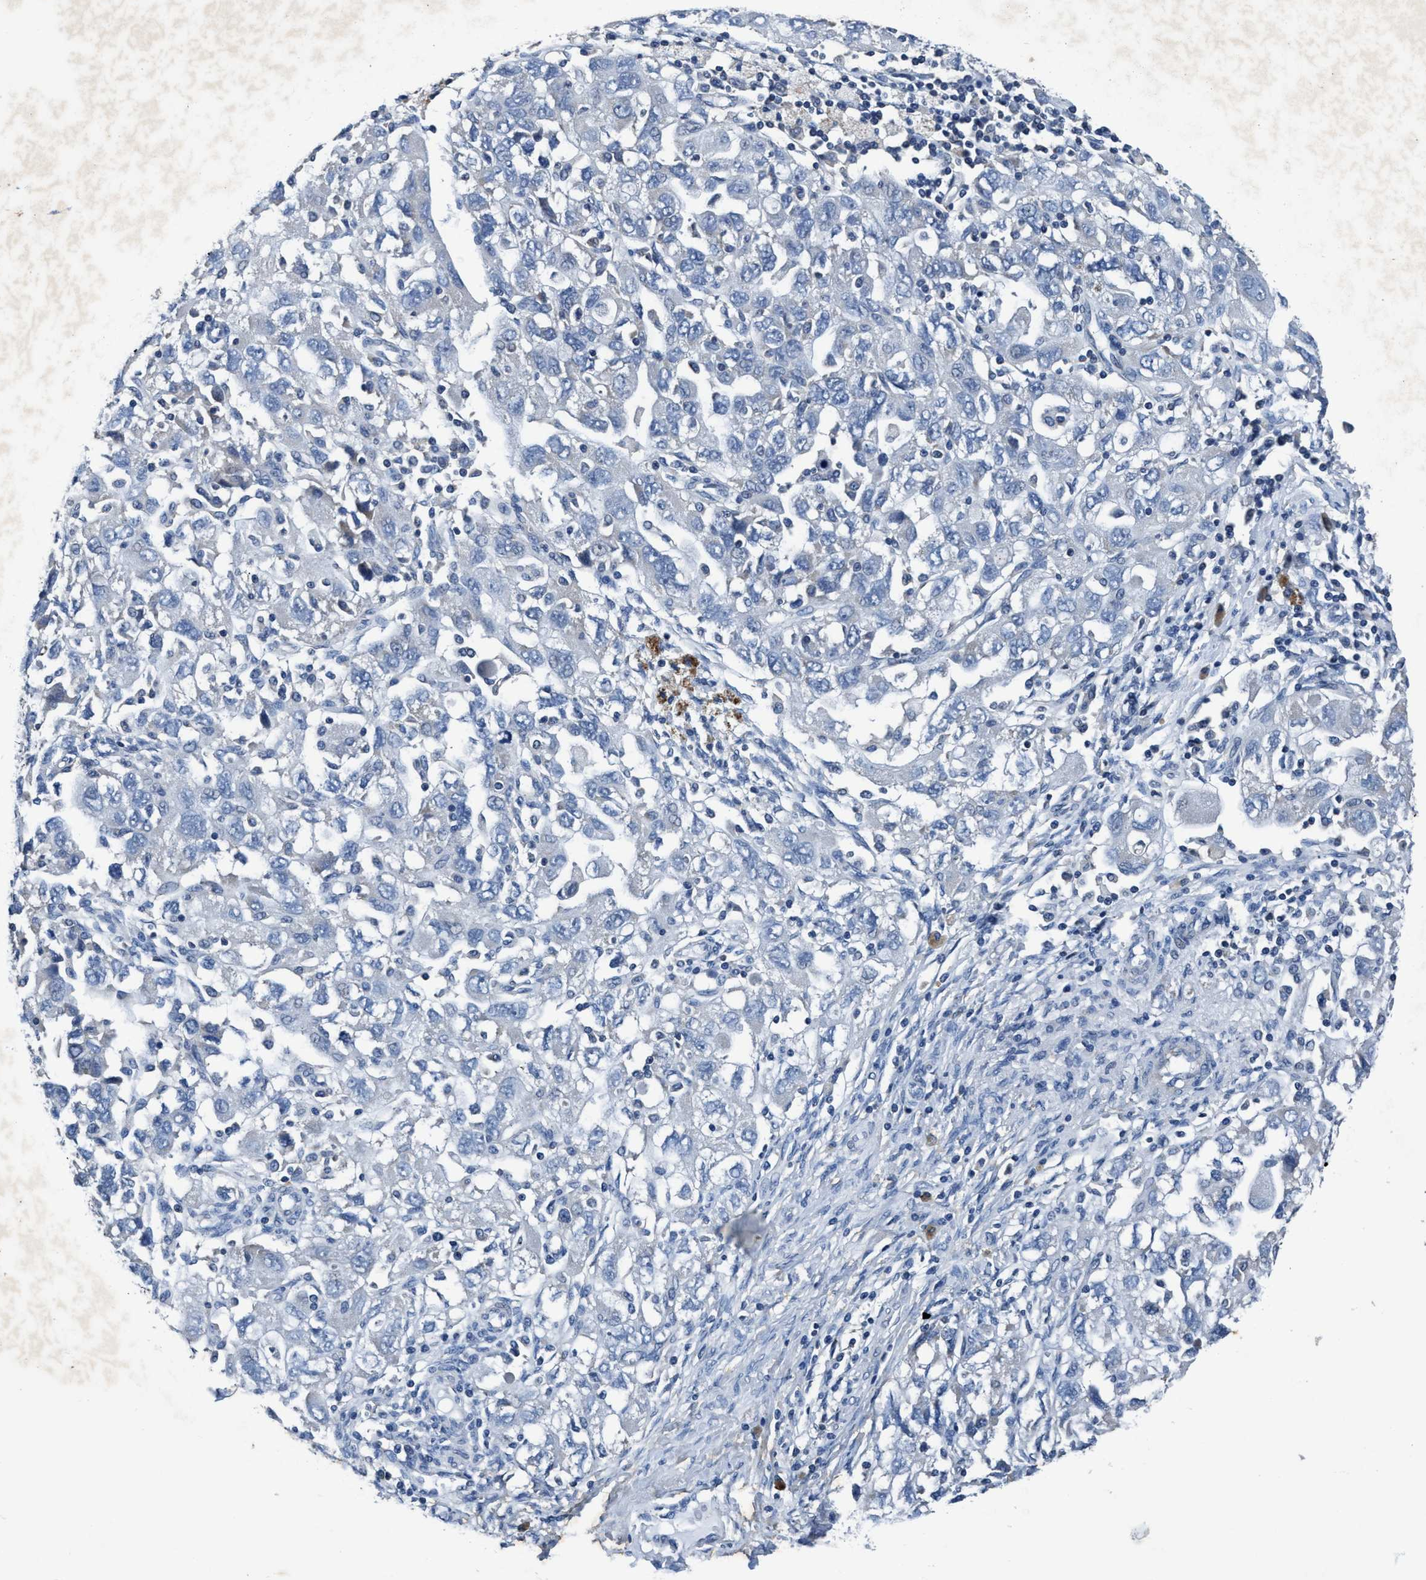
{"staining": {"intensity": "negative", "quantity": "none", "location": "none"}, "tissue": "ovarian cancer", "cell_type": "Tumor cells", "image_type": "cancer", "snomed": [{"axis": "morphology", "description": "Carcinoma, NOS"}, {"axis": "morphology", "description": "Cystadenocarcinoma, serous, NOS"}, {"axis": "topography", "description": "Ovary"}], "caption": "A high-resolution micrograph shows IHC staining of ovarian serous cystadenocarcinoma, which displays no significant expression in tumor cells. (Stains: DAB IHC with hematoxylin counter stain, Microscopy: brightfield microscopy at high magnification).", "gene": "ANKFN1", "patient": {"sex": "female", "age": 69}}